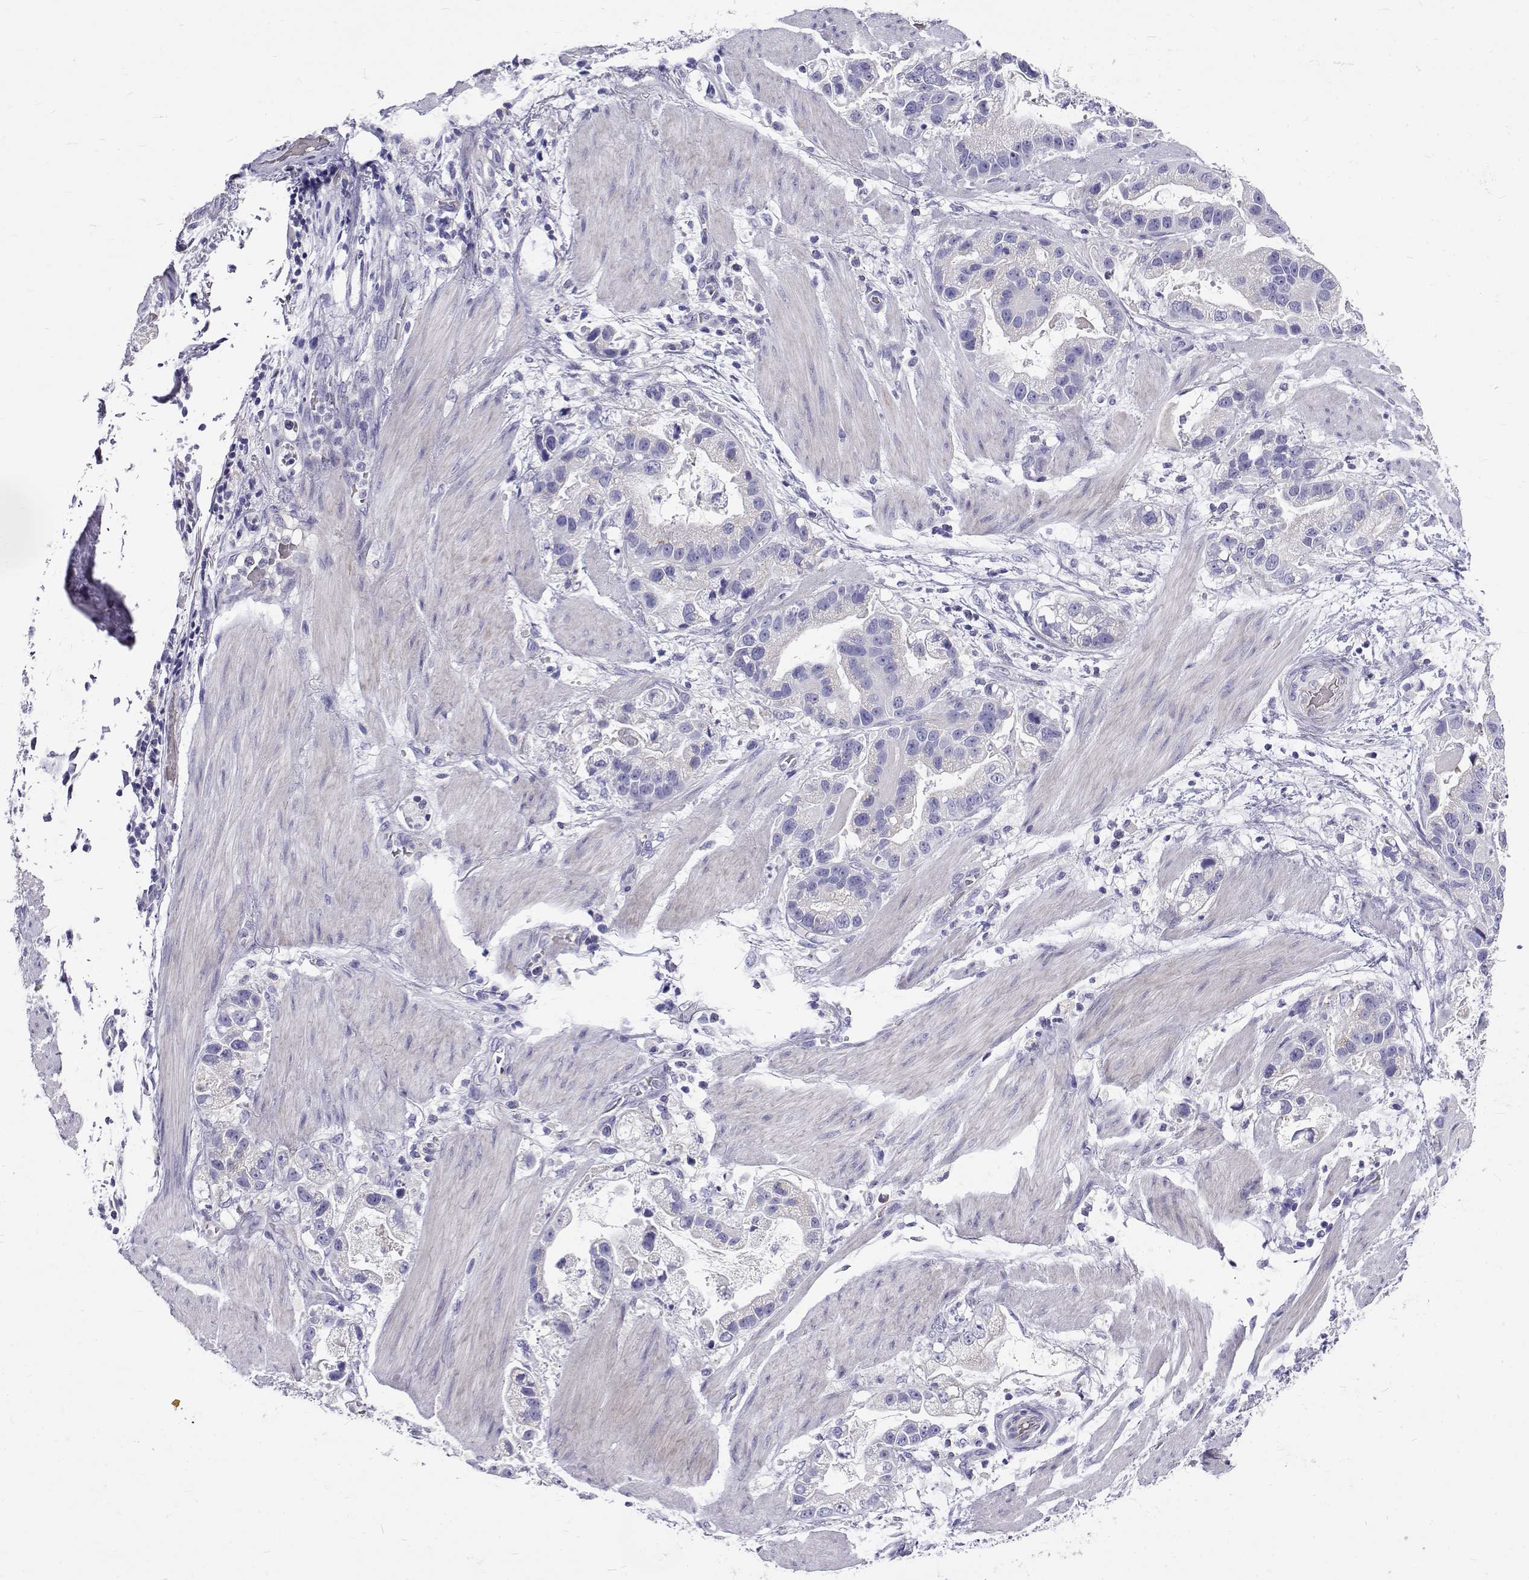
{"staining": {"intensity": "negative", "quantity": "none", "location": "none"}, "tissue": "stomach cancer", "cell_type": "Tumor cells", "image_type": "cancer", "snomed": [{"axis": "morphology", "description": "Adenocarcinoma, NOS"}, {"axis": "topography", "description": "Stomach"}], "caption": "DAB immunohistochemical staining of stomach cancer demonstrates no significant staining in tumor cells.", "gene": "IGSF1", "patient": {"sex": "male", "age": 59}}